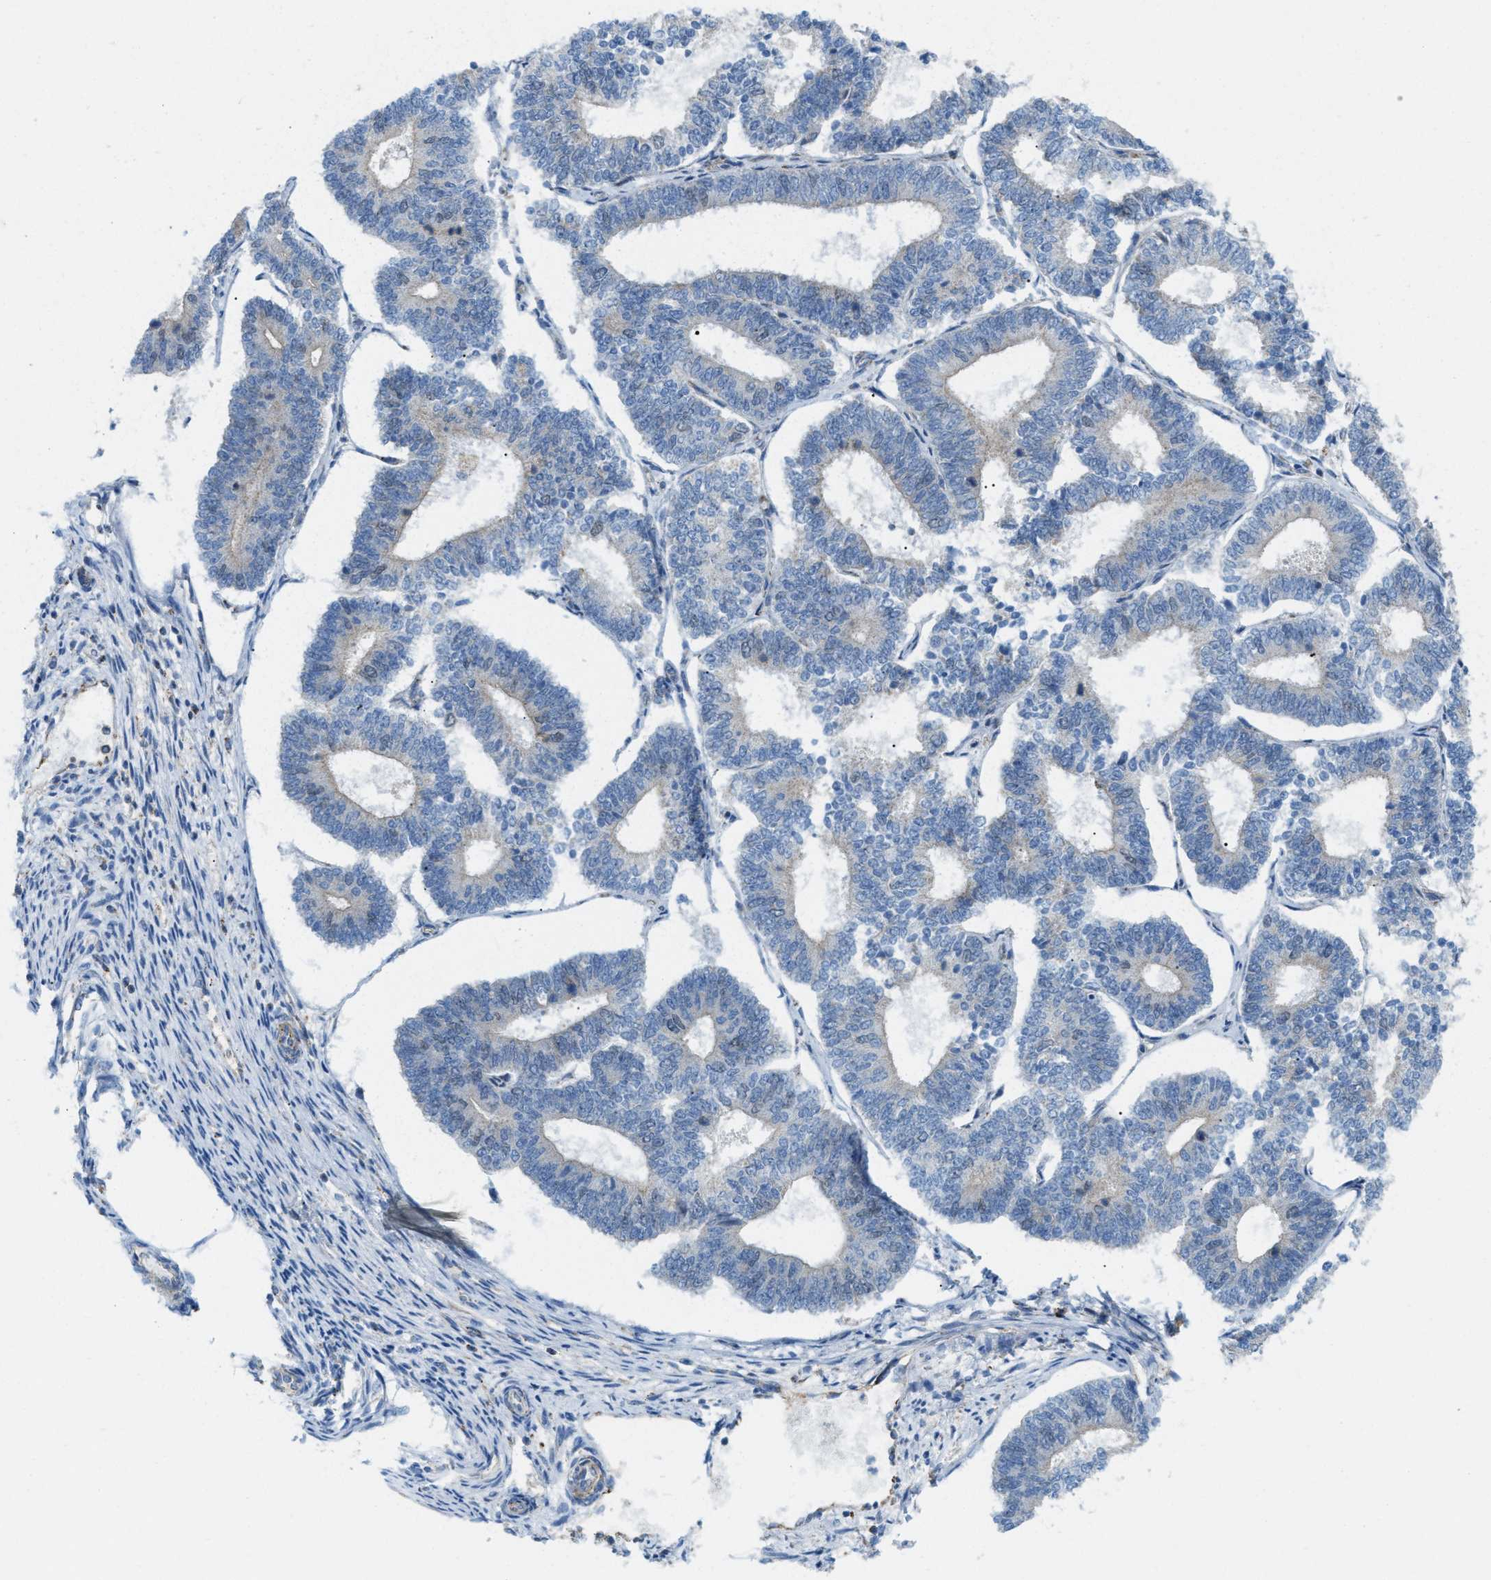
{"staining": {"intensity": "negative", "quantity": "none", "location": "none"}, "tissue": "endometrial cancer", "cell_type": "Tumor cells", "image_type": "cancer", "snomed": [{"axis": "morphology", "description": "Adenocarcinoma, NOS"}, {"axis": "topography", "description": "Endometrium"}], "caption": "The IHC image has no significant staining in tumor cells of endometrial cancer tissue.", "gene": "JADE1", "patient": {"sex": "female", "age": 70}}